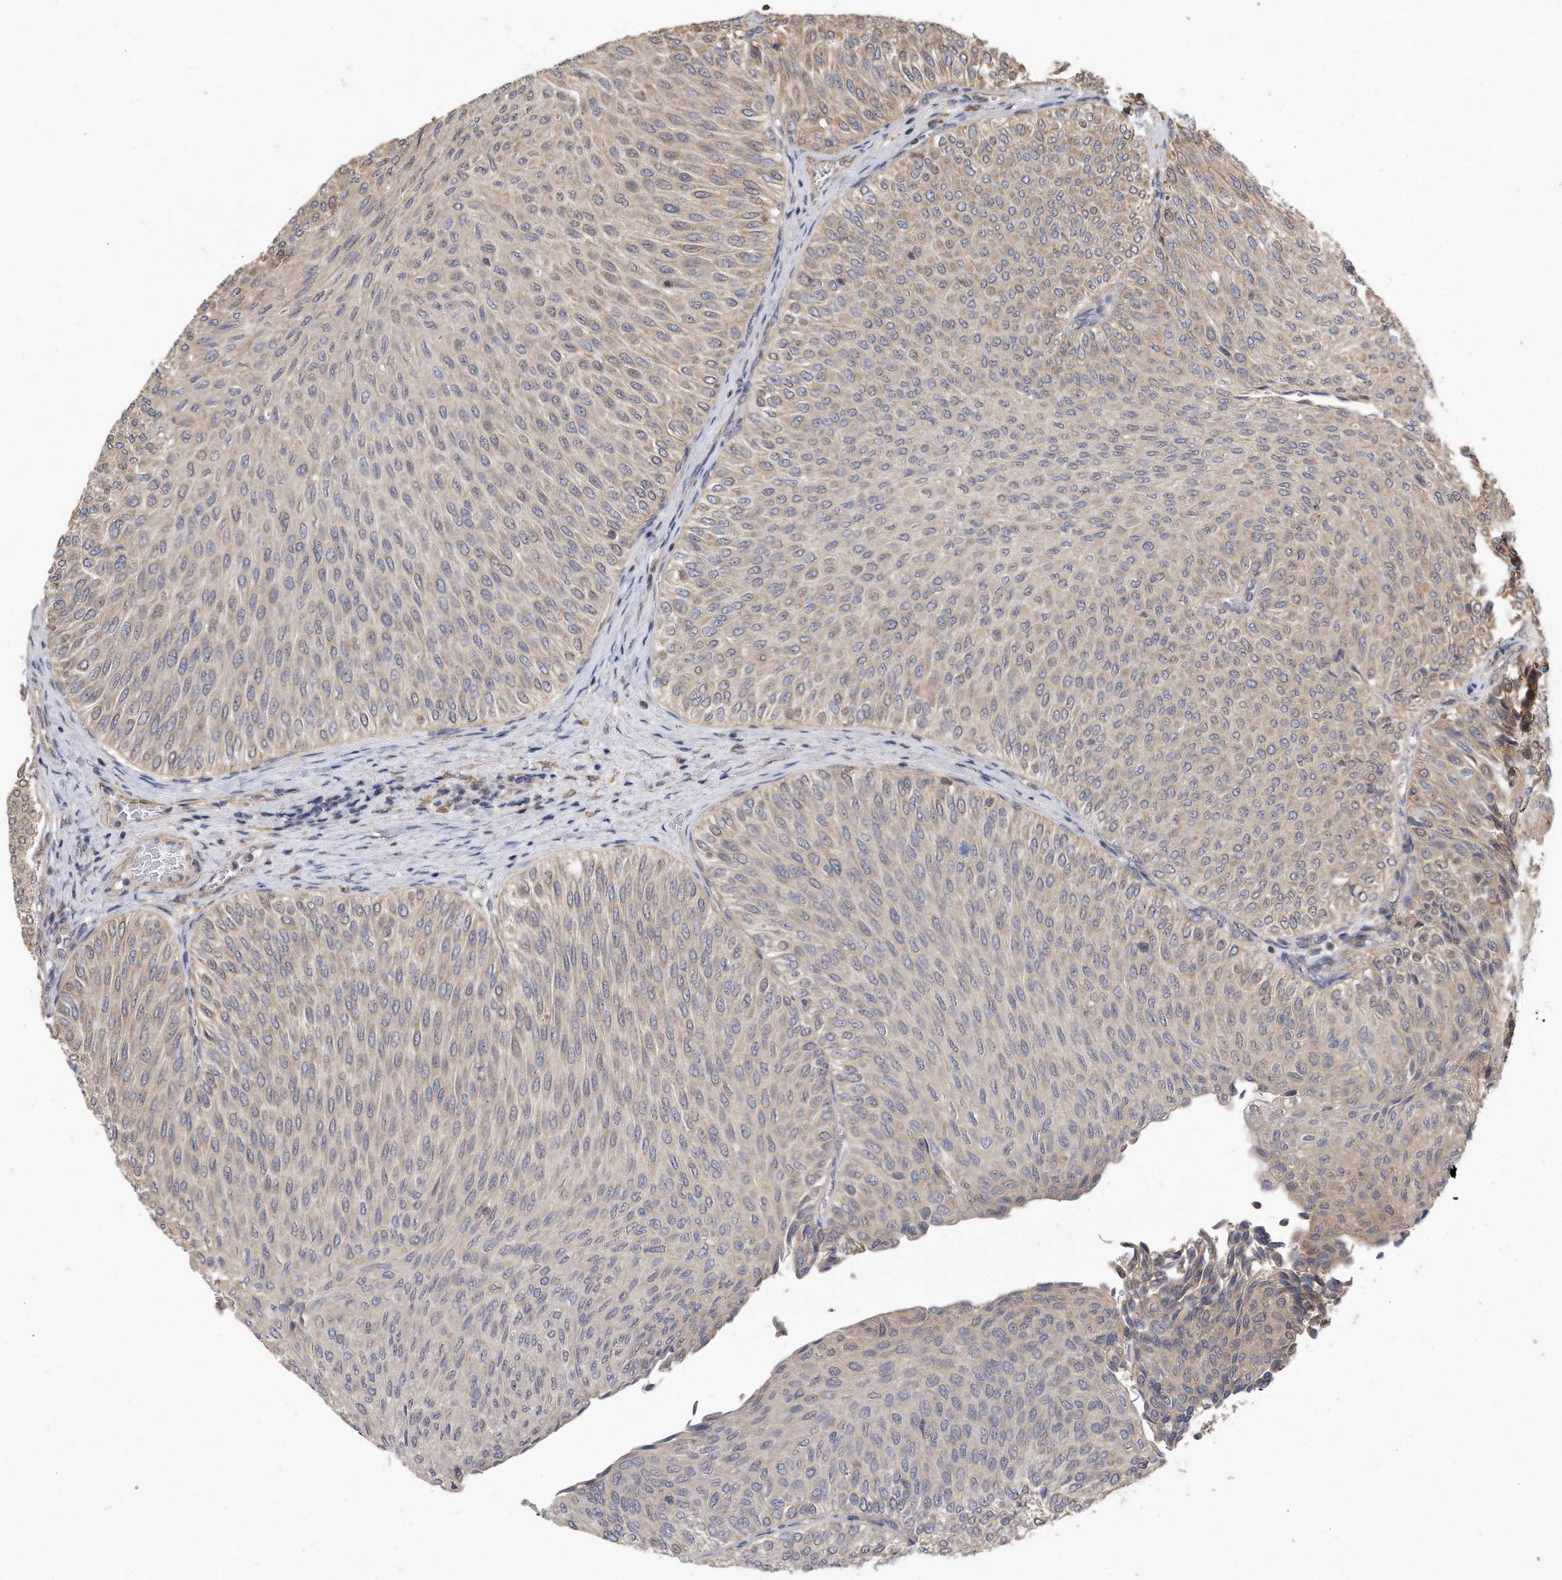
{"staining": {"intensity": "weak", "quantity": "25%-75%", "location": "cytoplasmic/membranous"}, "tissue": "urothelial cancer", "cell_type": "Tumor cells", "image_type": "cancer", "snomed": [{"axis": "morphology", "description": "Urothelial carcinoma, Low grade"}, {"axis": "topography", "description": "Urinary bladder"}], "caption": "Immunohistochemistry (IHC) of human urothelial cancer reveals low levels of weak cytoplasmic/membranous expression in about 25%-75% of tumor cells.", "gene": "TCP1", "patient": {"sex": "male", "age": 78}}